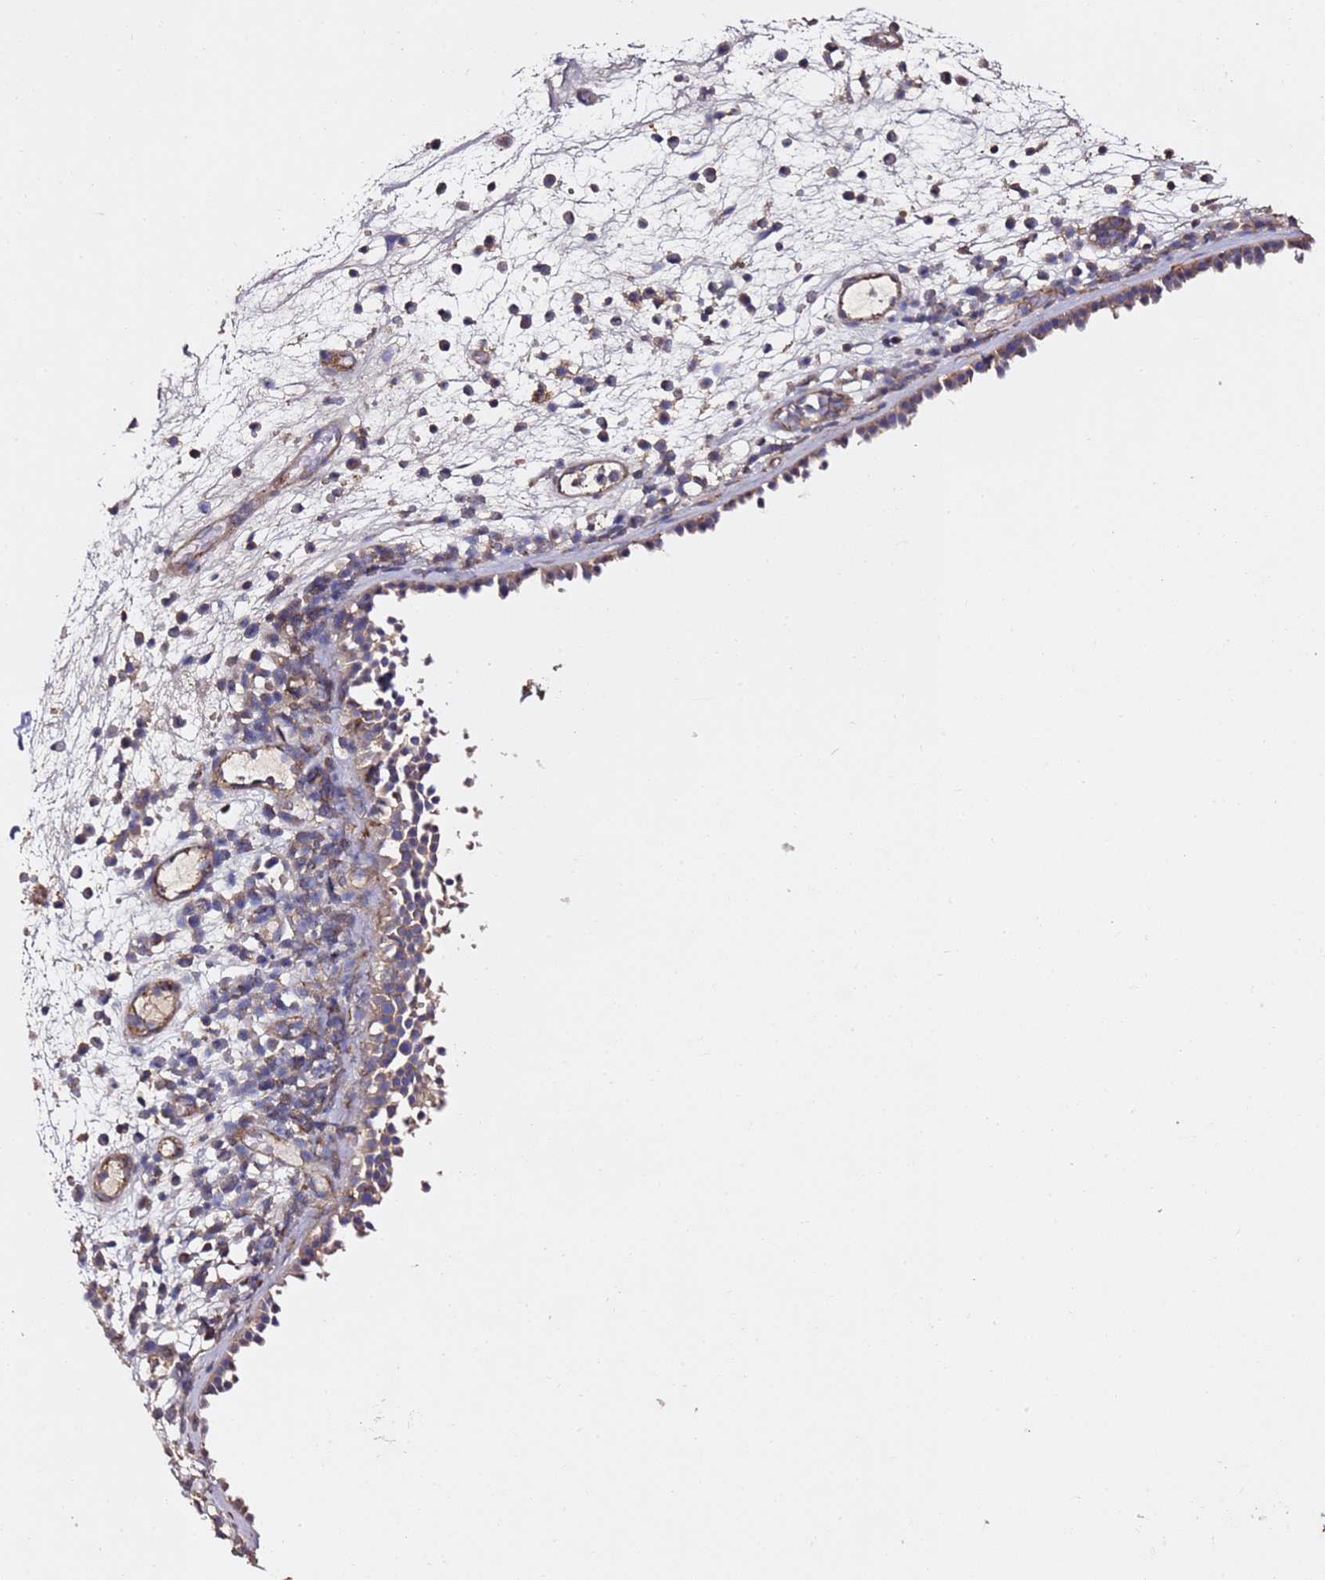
{"staining": {"intensity": "moderate", "quantity": ">75%", "location": "cytoplasmic/membranous"}, "tissue": "nasopharynx", "cell_type": "Respiratory epithelial cells", "image_type": "normal", "snomed": [{"axis": "morphology", "description": "Normal tissue, NOS"}, {"axis": "morphology", "description": "Inflammation, NOS"}, {"axis": "morphology", "description": "Malignant melanoma, Metastatic site"}, {"axis": "topography", "description": "Nasopharynx"}], "caption": "IHC image of benign human nasopharynx stained for a protein (brown), which displays medium levels of moderate cytoplasmic/membranous positivity in about >75% of respiratory epithelial cells.", "gene": "ZFP36L2", "patient": {"sex": "male", "age": 70}}